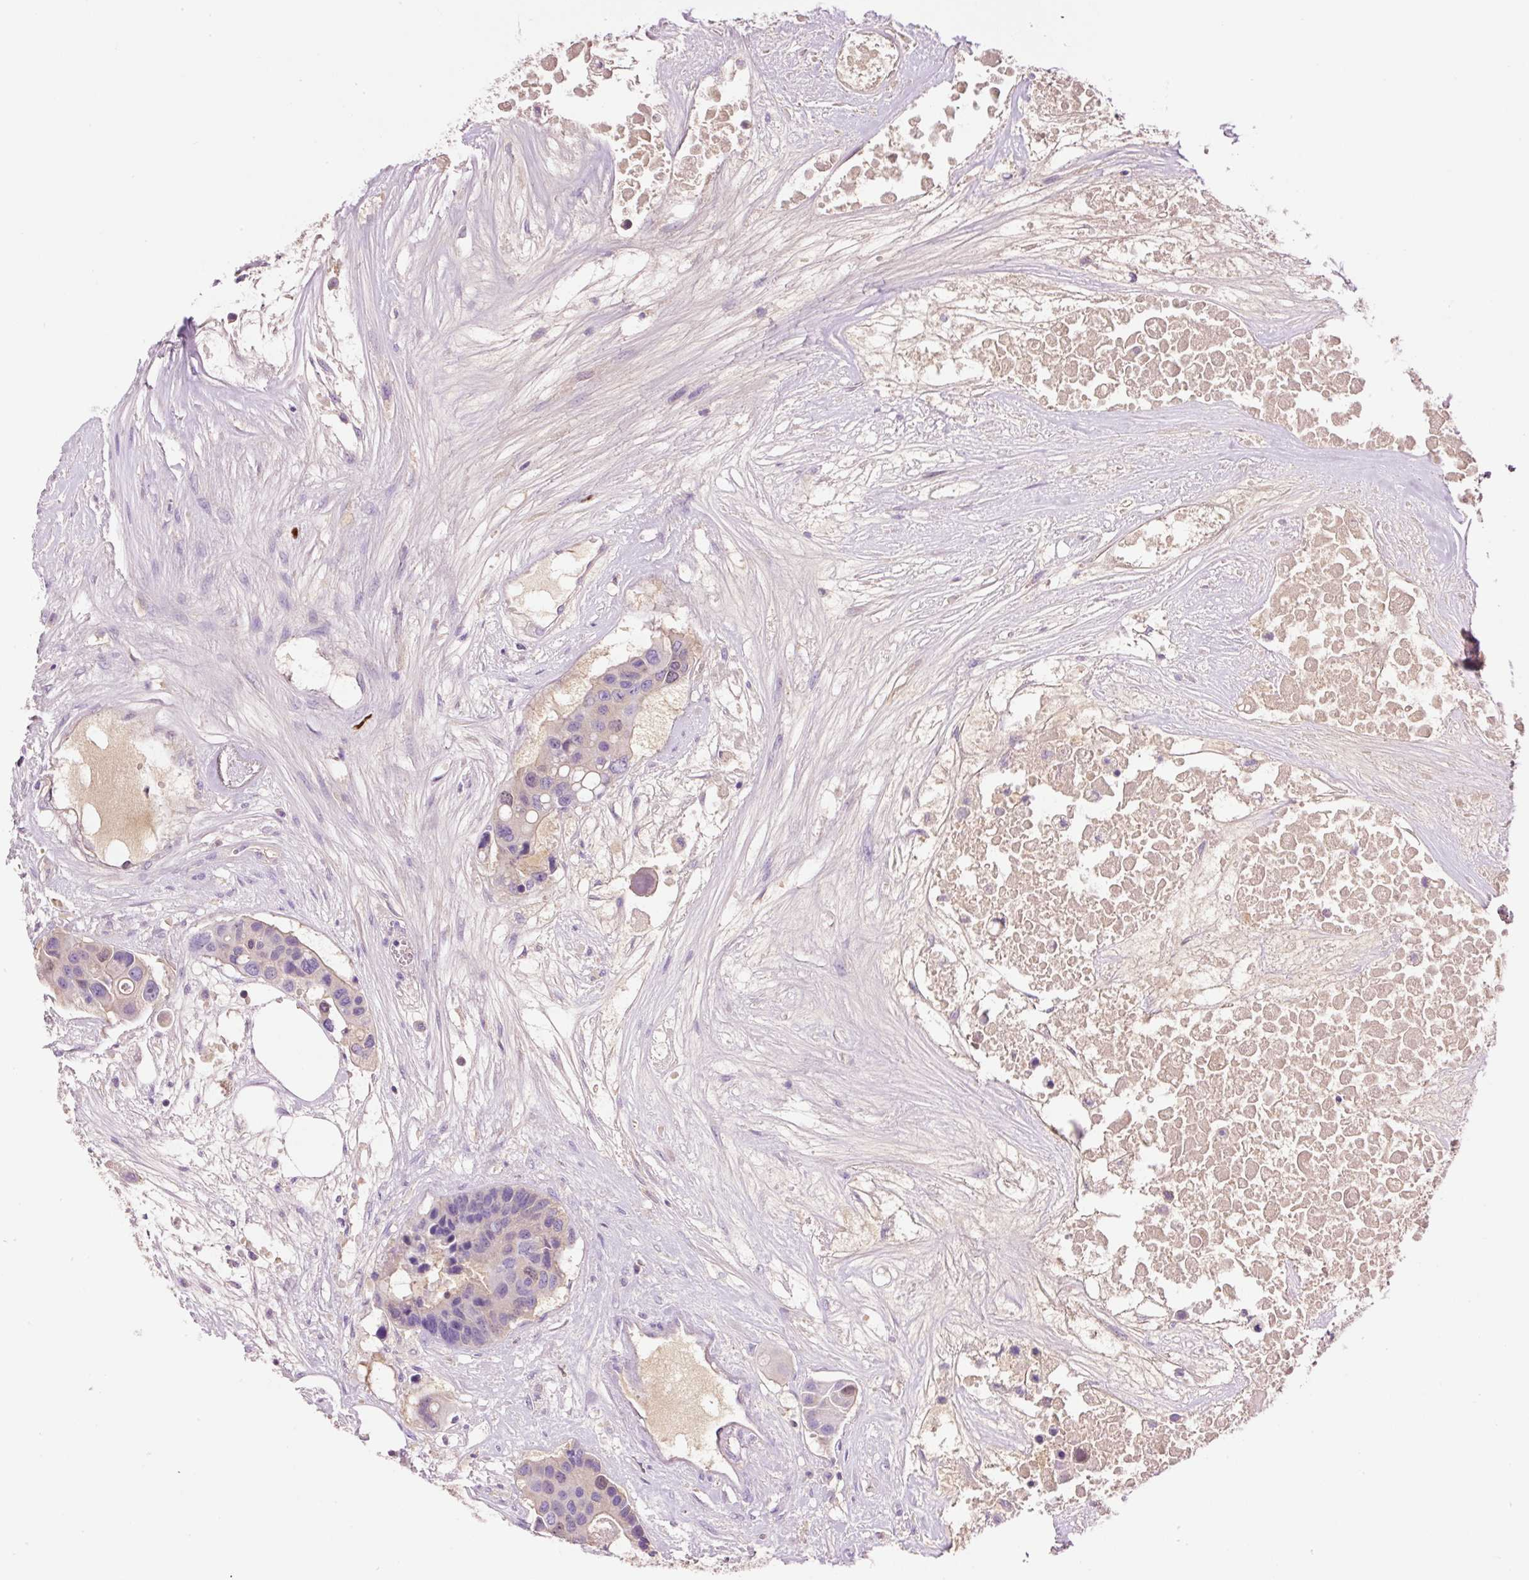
{"staining": {"intensity": "negative", "quantity": "none", "location": "none"}, "tissue": "colorectal cancer", "cell_type": "Tumor cells", "image_type": "cancer", "snomed": [{"axis": "morphology", "description": "Adenocarcinoma, NOS"}, {"axis": "topography", "description": "Colon"}], "caption": "Tumor cells are negative for protein expression in human colorectal adenocarcinoma.", "gene": "DPPA4", "patient": {"sex": "male", "age": 77}}